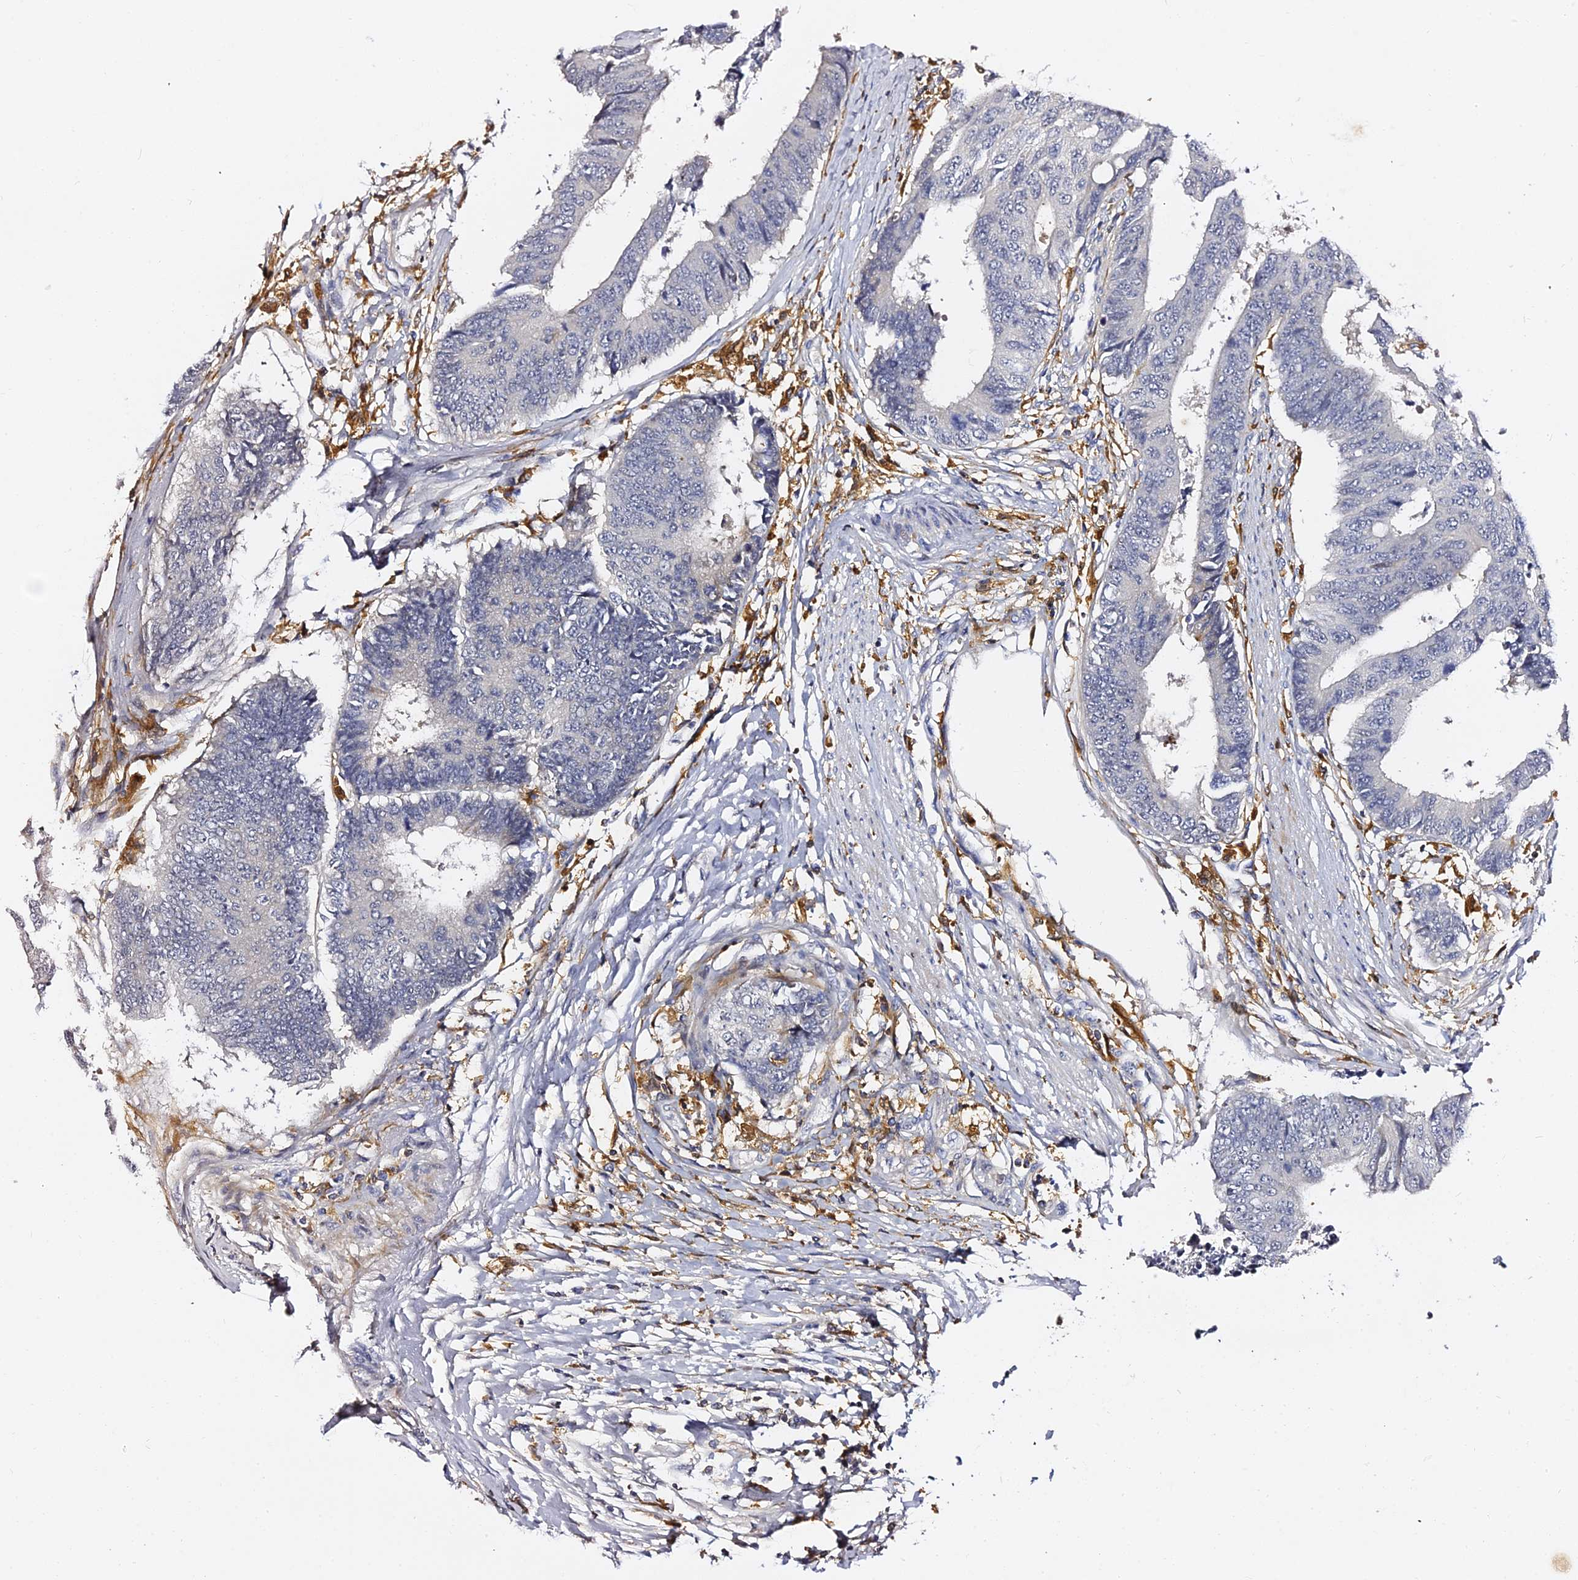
{"staining": {"intensity": "negative", "quantity": "none", "location": "none"}, "tissue": "colorectal cancer", "cell_type": "Tumor cells", "image_type": "cancer", "snomed": [{"axis": "morphology", "description": "Adenocarcinoma, NOS"}, {"axis": "topography", "description": "Rectum"}], "caption": "Immunohistochemistry (IHC) photomicrograph of neoplastic tissue: human colorectal cancer stained with DAB reveals no significant protein staining in tumor cells. (DAB IHC visualized using brightfield microscopy, high magnification).", "gene": "IL4I1", "patient": {"sex": "male", "age": 84}}